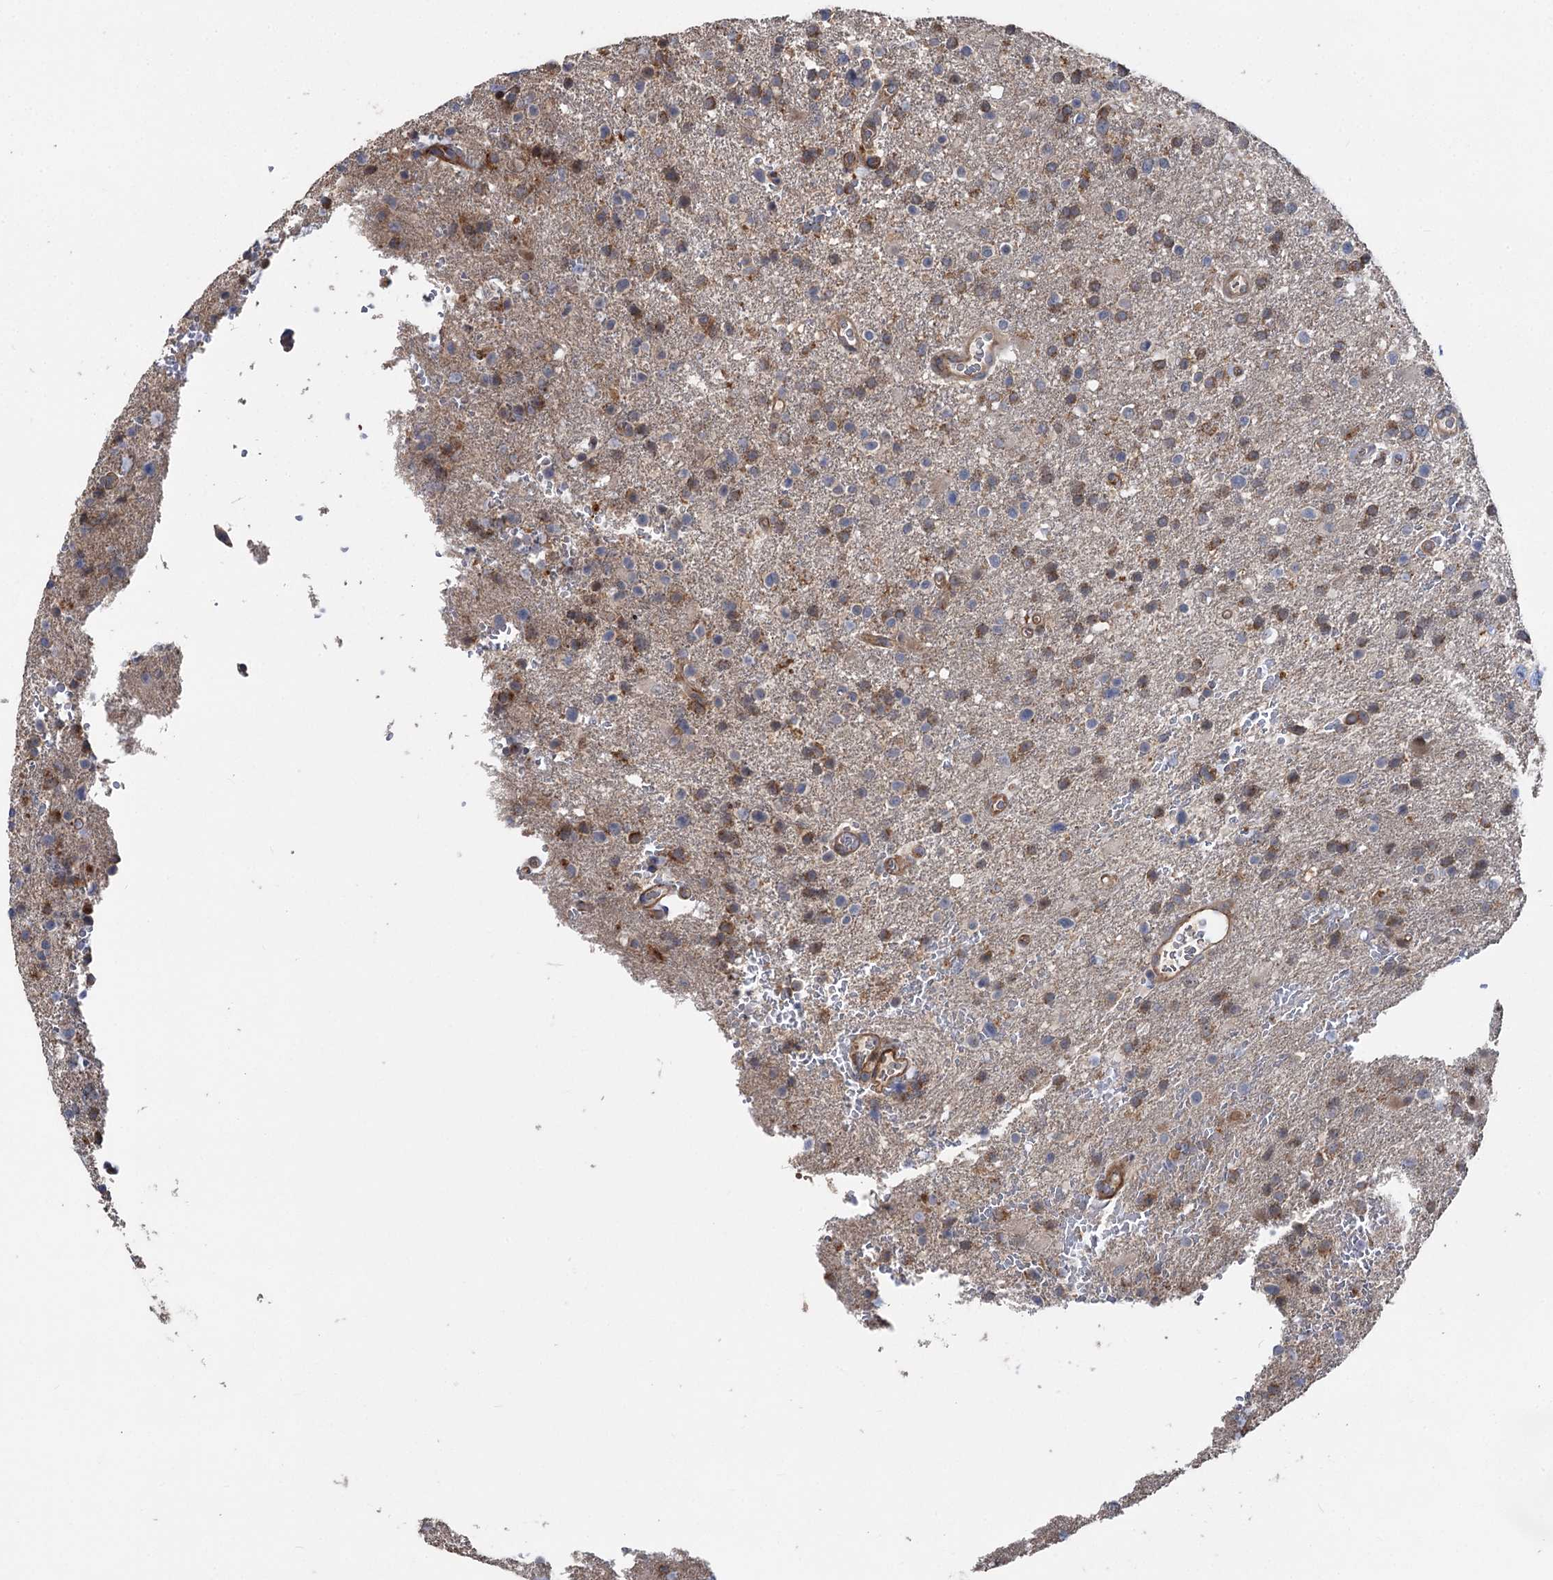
{"staining": {"intensity": "moderate", "quantity": "<25%", "location": "cytoplasmic/membranous"}, "tissue": "glioma", "cell_type": "Tumor cells", "image_type": "cancer", "snomed": [{"axis": "morphology", "description": "Glioma, malignant, High grade"}, {"axis": "topography", "description": "Brain"}], "caption": "Immunohistochemistry histopathology image of neoplastic tissue: high-grade glioma (malignant) stained using immunohistochemistry (IHC) shows low levels of moderate protein expression localized specifically in the cytoplasmic/membranous of tumor cells, appearing as a cytoplasmic/membranous brown color.", "gene": "STX6", "patient": {"sex": "male", "age": 72}}